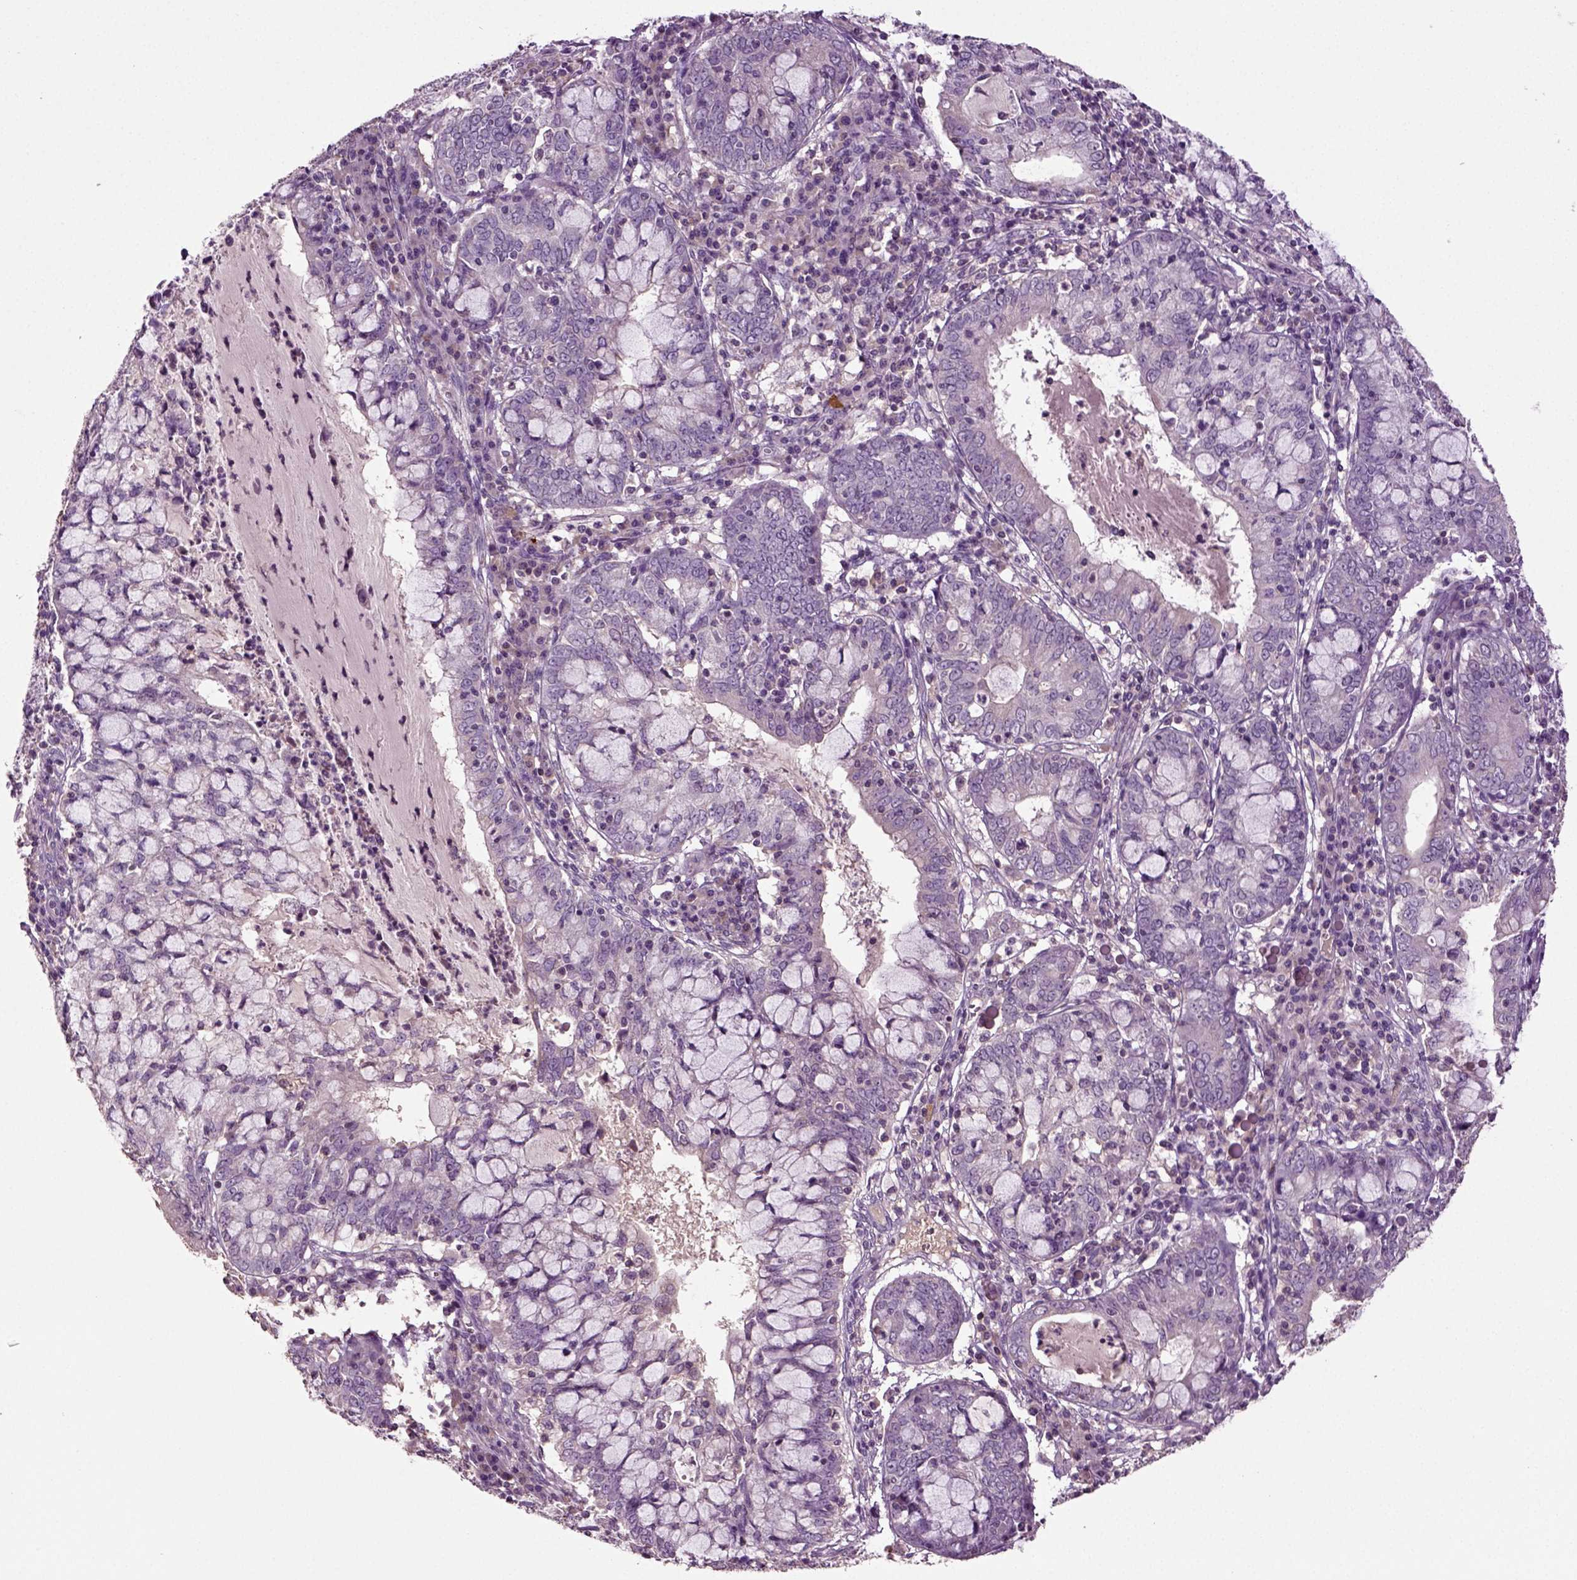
{"staining": {"intensity": "negative", "quantity": "none", "location": "none"}, "tissue": "cervical cancer", "cell_type": "Tumor cells", "image_type": "cancer", "snomed": [{"axis": "morphology", "description": "Adenocarcinoma, NOS"}, {"axis": "topography", "description": "Cervix"}], "caption": "IHC of cervical cancer demonstrates no positivity in tumor cells.", "gene": "DEFB118", "patient": {"sex": "female", "age": 40}}